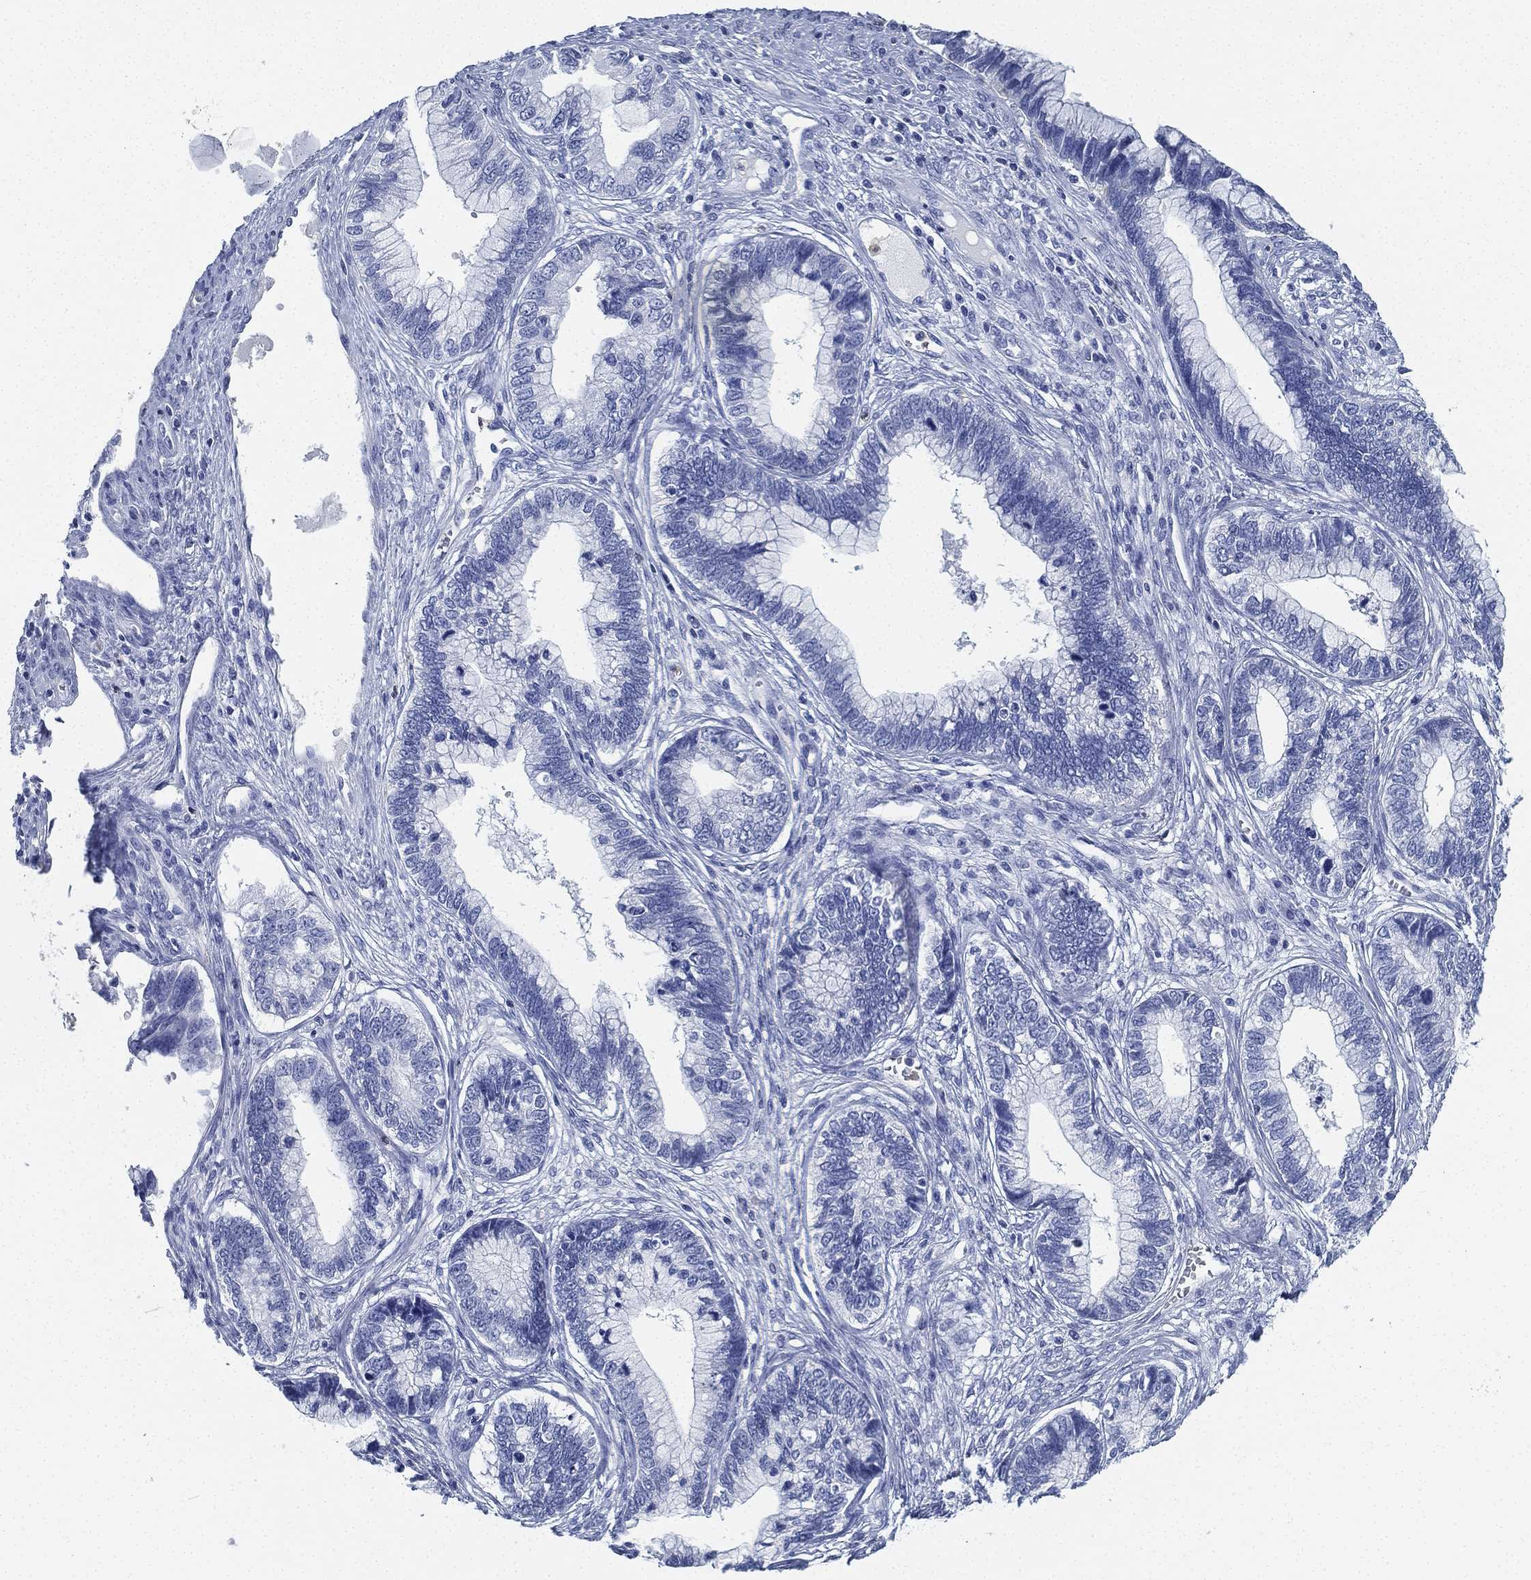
{"staining": {"intensity": "negative", "quantity": "none", "location": "none"}, "tissue": "cervical cancer", "cell_type": "Tumor cells", "image_type": "cancer", "snomed": [{"axis": "morphology", "description": "Adenocarcinoma, NOS"}, {"axis": "topography", "description": "Cervix"}], "caption": "Tumor cells show no significant protein positivity in adenocarcinoma (cervical). The staining was performed using DAB to visualize the protein expression in brown, while the nuclei were stained in blue with hematoxylin (Magnification: 20x).", "gene": "DEFB121", "patient": {"sex": "female", "age": 44}}